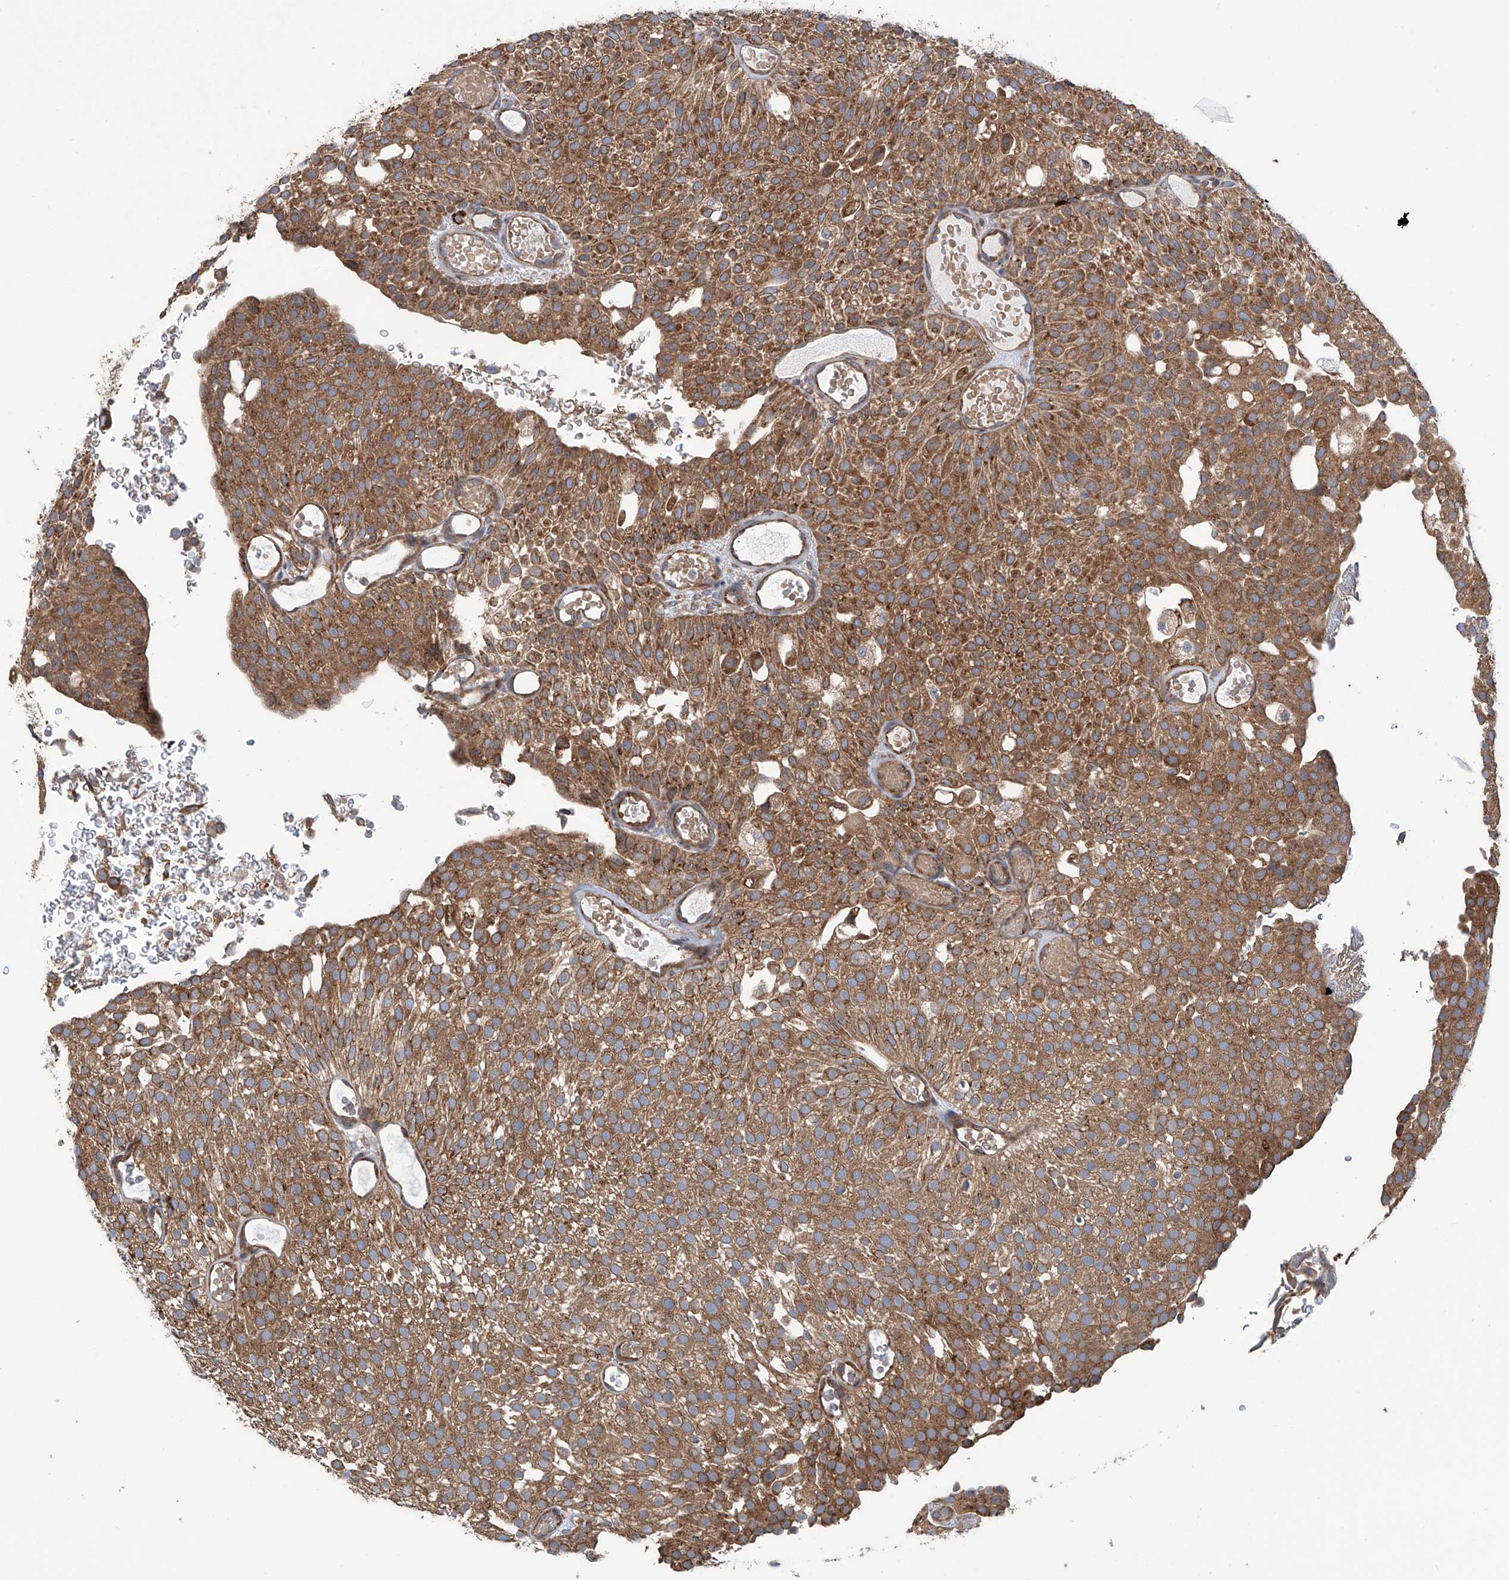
{"staining": {"intensity": "strong", "quantity": ">75%", "location": "cytoplasmic/membranous"}, "tissue": "urothelial cancer", "cell_type": "Tumor cells", "image_type": "cancer", "snomed": [{"axis": "morphology", "description": "Urothelial carcinoma, Low grade"}, {"axis": "topography", "description": "Urinary bladder"}], "caption": "Urothelial cancer stained with a protein marker displays strong staining in tumor cells.", "gene": "SENP2", "patient": {"sex": "male", "age": 78}}